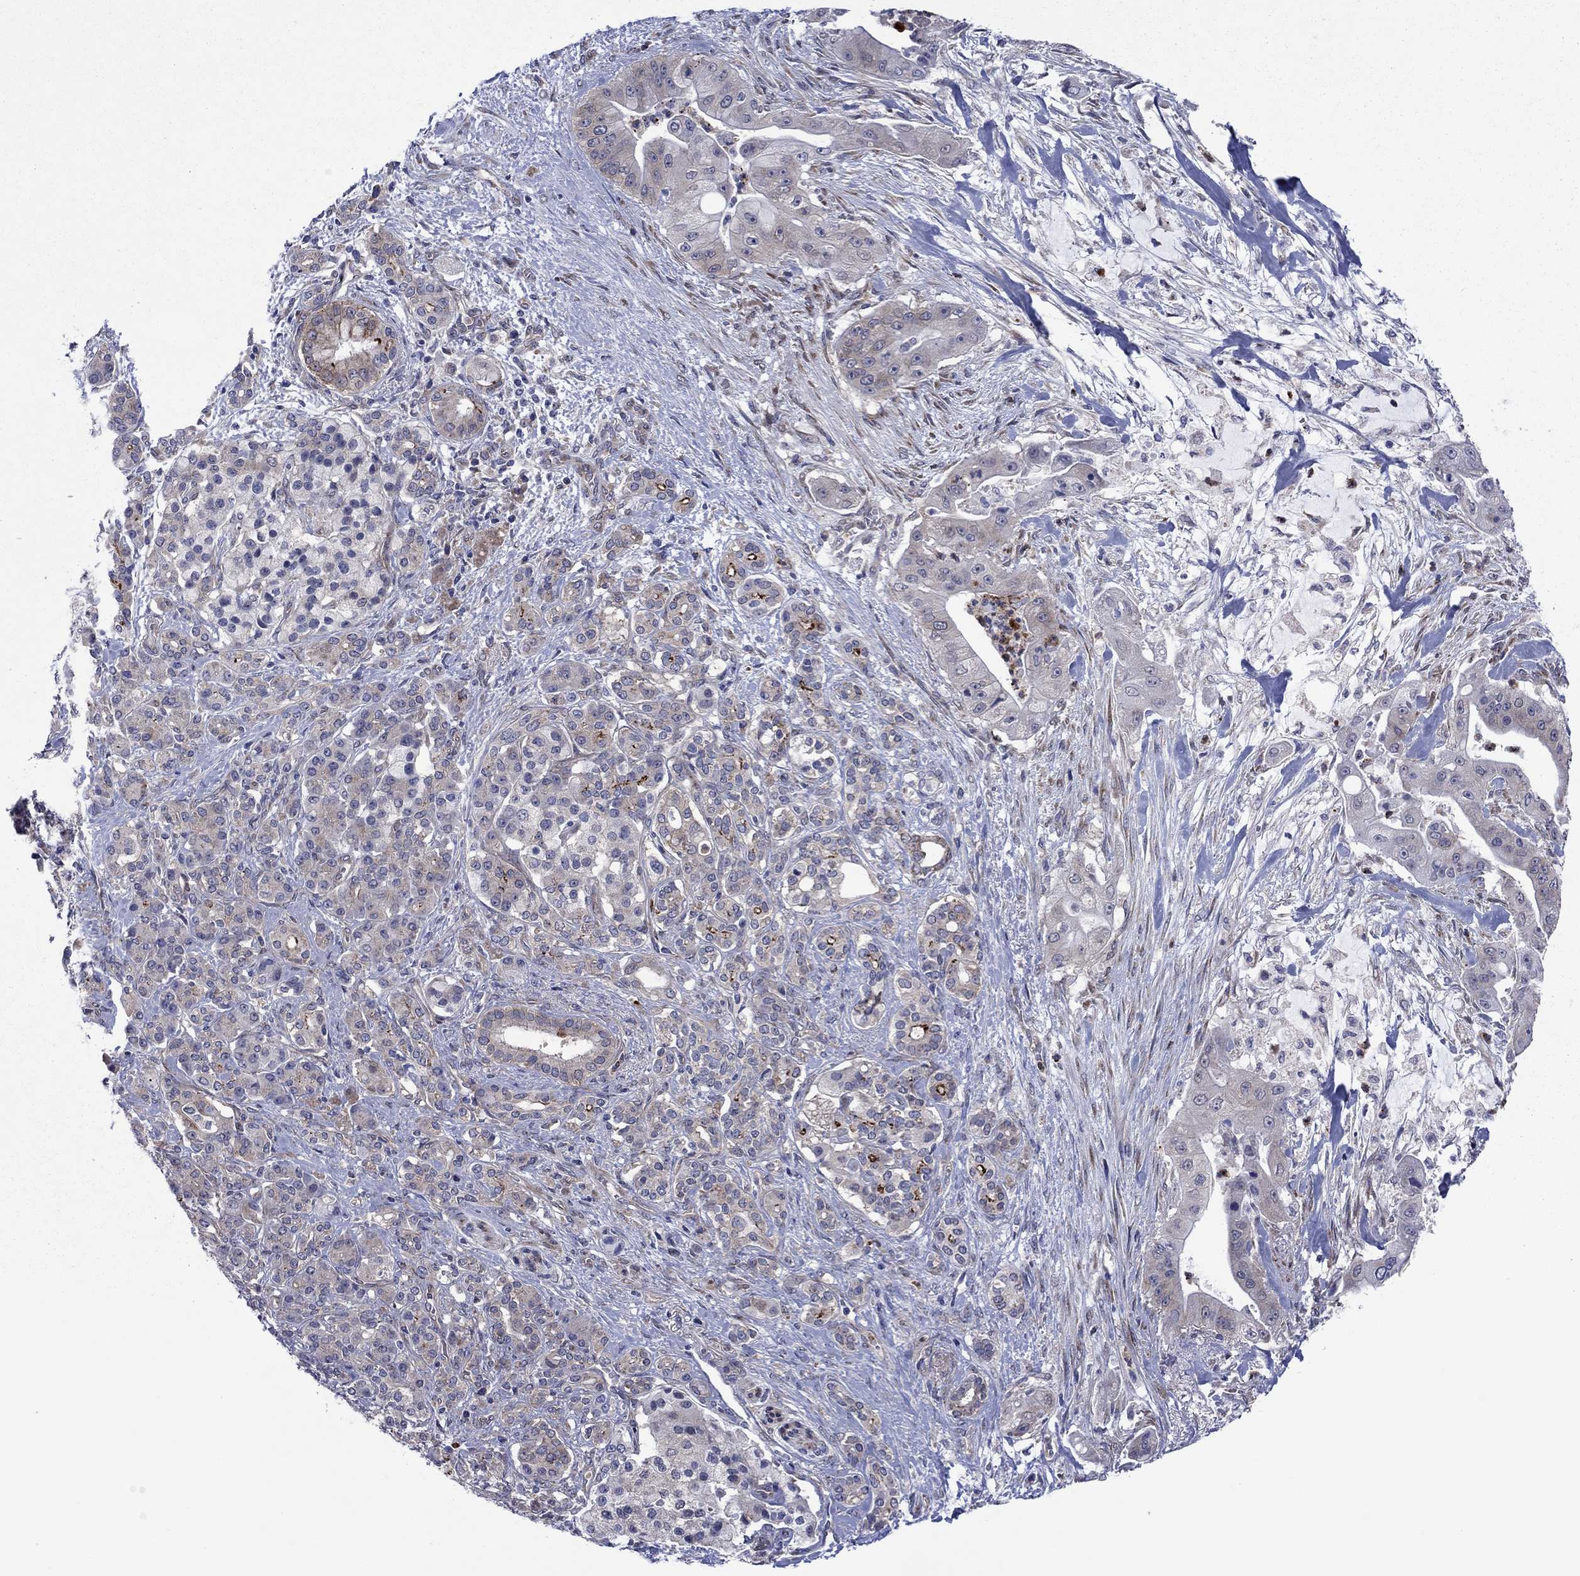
{"staining": {"intensity": "strong", "quantity": "<25%", "location": "cytoplasmic/membranous"}, "tissue": "pancreatic cancer", "cell_type": "Tumor cells", "image_type": "cancer", "snomed": [{"axis": "morphology", "description": "Normal tissue, NOS"}, {"axis": "morphology", "description": "Inflammation, NOS"}, {"axis": "morphology", "description": "Adenocarcinoma, NOS"}, {"axis": "topography", "description": "Pancreas"}], "caption": "Immunohistochemical staining of human pancreatic adenocarcinoma reveals medium levels of strong cytoplasmic/membranous protein staining in approximately <25% of tumor cells.", "gene": "GPR155", "patient": {"sex": "male", "age": 57}}